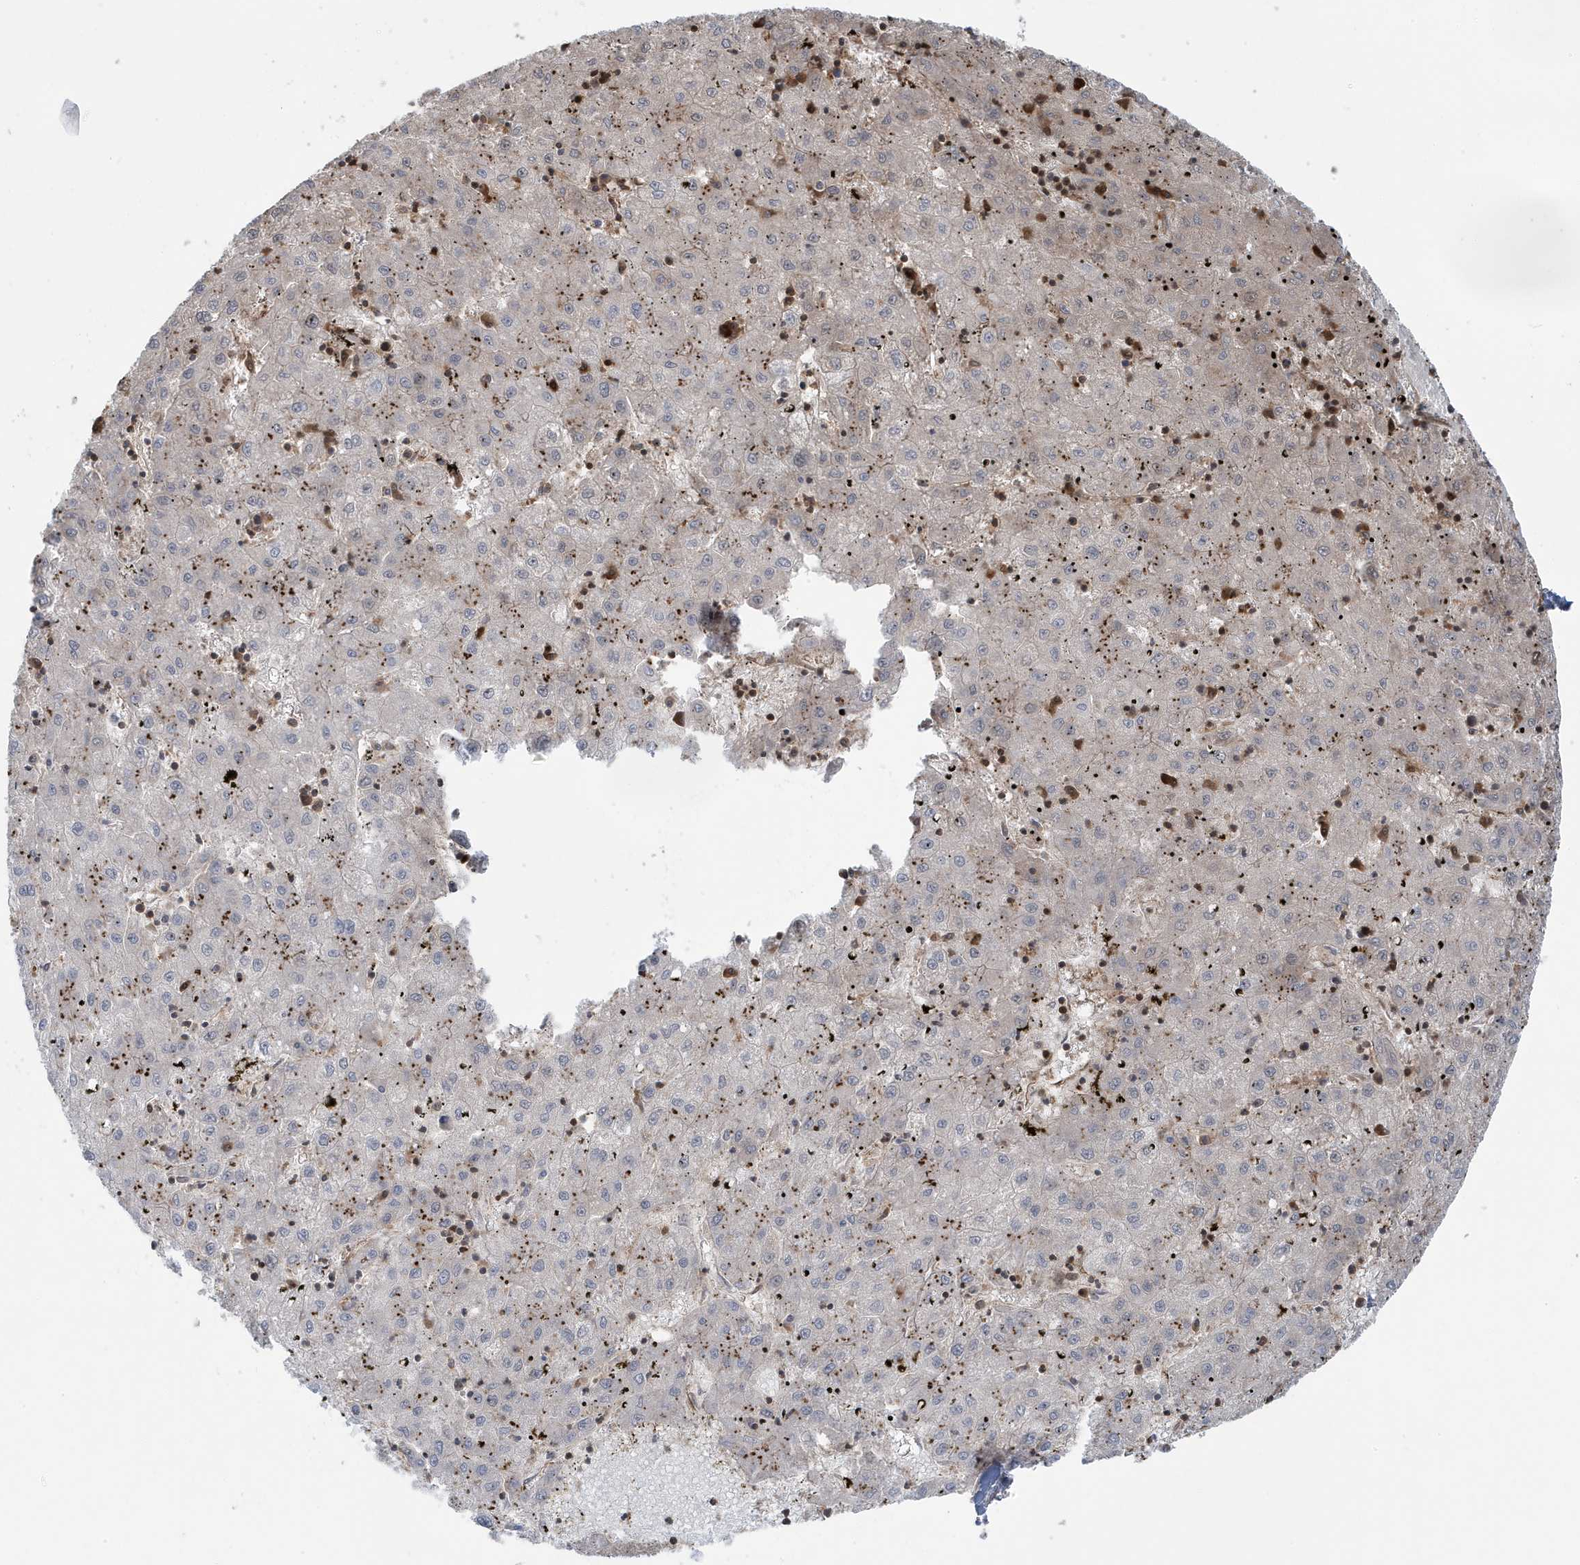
{"staining": {"intensity": "negative", "quantity": "none", "location": "none"}, "tissue": "liver cancer", "cell_type": "Tumor cells", "image_type": "cancer", "snomed": [{"axis": "morphology", "description": "Carcinoma, Hepatocellular, NOS"}, {"axis": "topography", "description": "Liver"}], "caption": "IHC histopathology image of human liver cancer (hepatocellular carcinoma) stained for a protein (brown), which demonstrates no expression in tumor cells.", "gene": "MAPK1IP1L", "patient": {"sex": "male", "age": 72}}